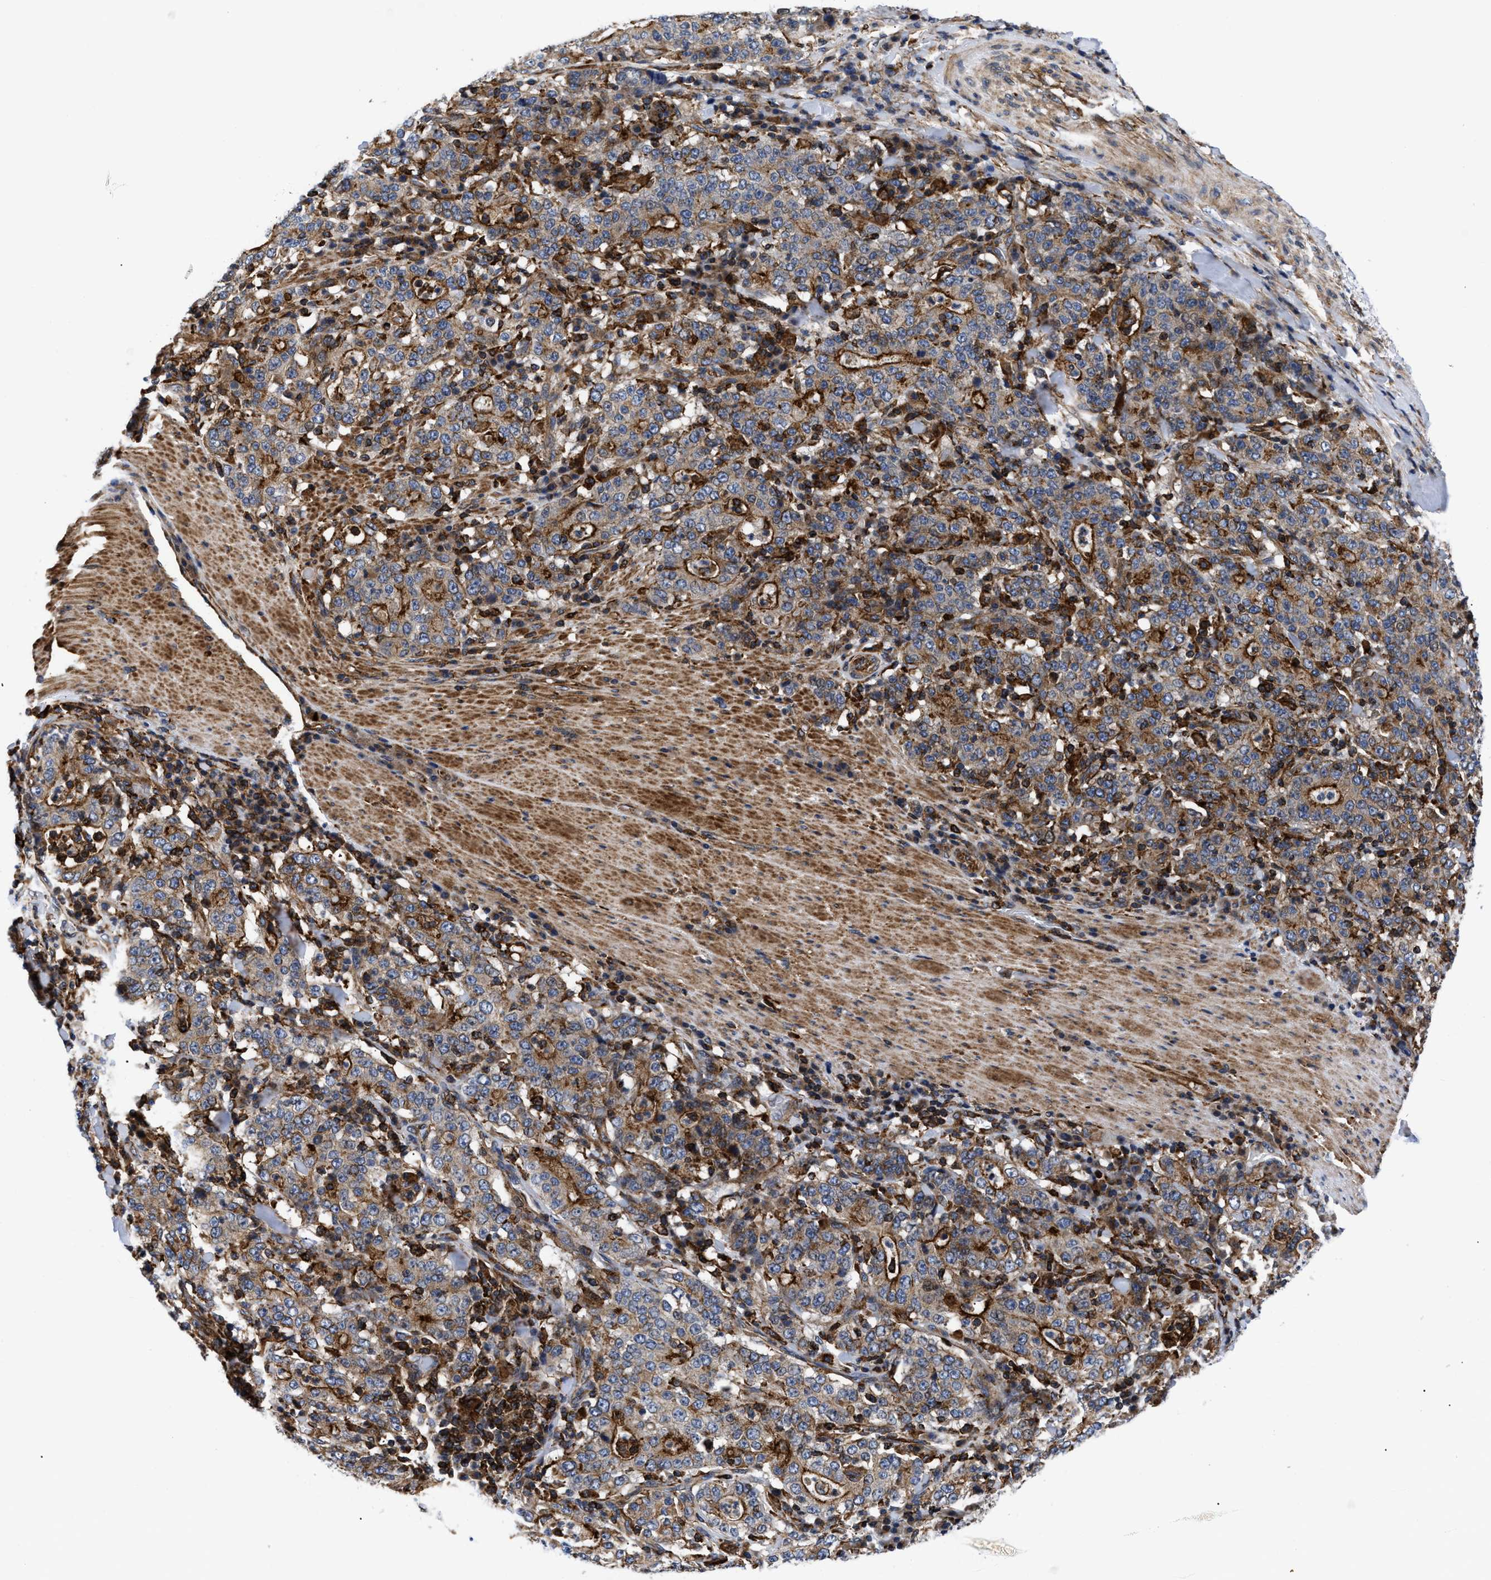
{"staining": {"intensity": "strong", "quantity": "25%-75%", "location": "cytoplasmic/membranous"}, "tissue": "stomach cancer", "cell_type": "Tumor cells", "image_type": "cancer", "snomed": [{"axis": "morphology", "description": "Normal tissue, NOS"}, {"axis": "morphology", "description": "Adenocarcinoma, NOS"}, {"axis": "topography", "description": "Stomach, upper"}, {"axis": "topography", "description": "Stomach"}], "caption": "Immunohistochemical staining of stomach cancer (adenocarcinoma) reveals high levels of strong cytoplasmic/membranous protein staining in about 25%-75% of tumor cells. Nuclei are stained in blue.", "gene": "SPAST", "patient": {"sex": "male", "age": 59}}